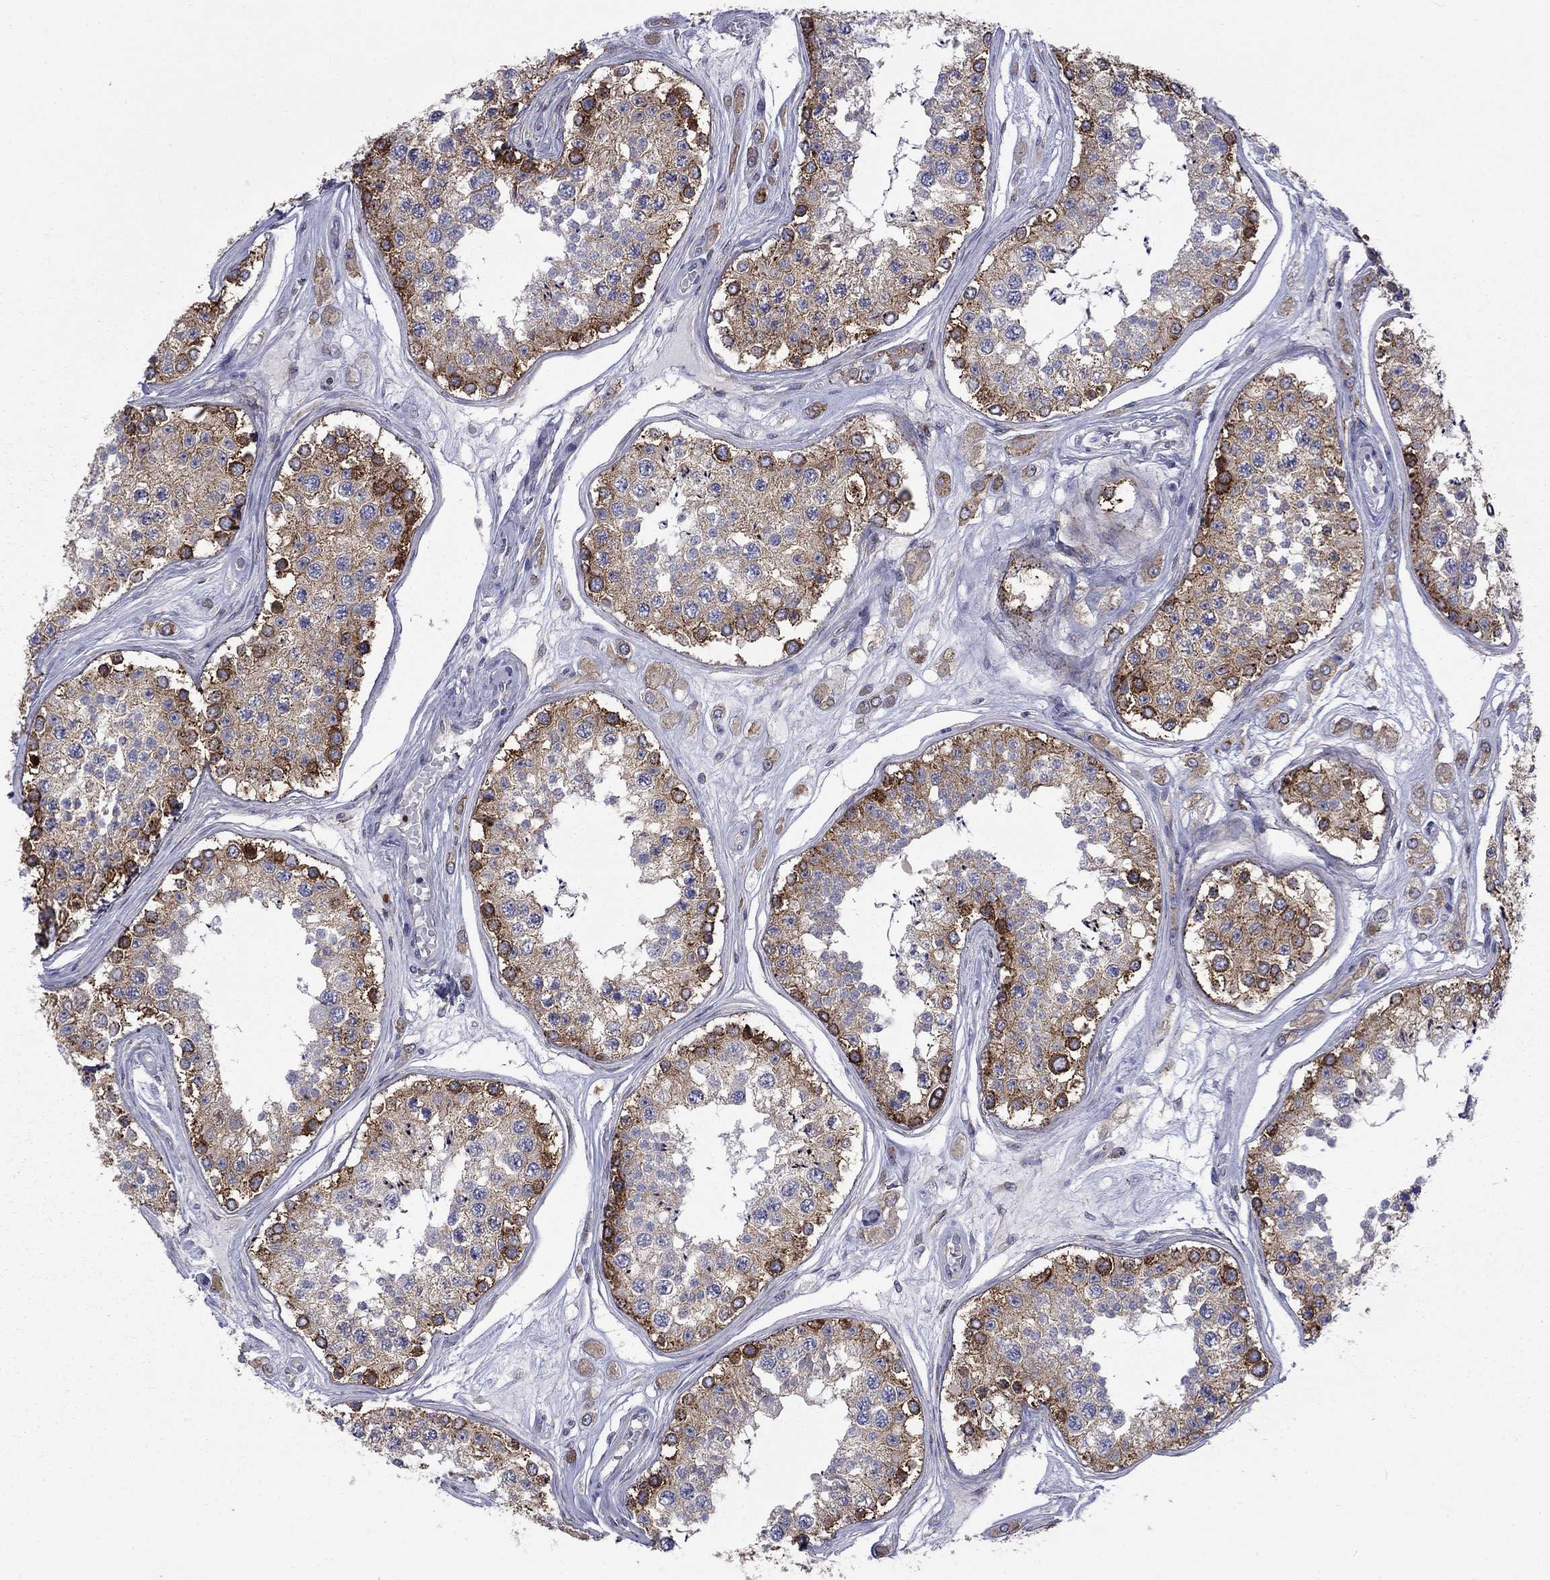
{"staining": {"intensity": "strong", "quantity": "25%-75%", "location": "cytoplasmic/membranous"}, "tissue": "testis", "cell_type": "Cells in seminiferous ducts", "image_type": "normal", "snomed": [{"axis": "morphology", "description": "Normal tissue, NOS"}, {"axis": "topography", "description": "Testis"}], "caption": "Cells in seminiferous ducts demonstrate high levels of strong cytoplasmic/membranous expression in about 25%-75% of cells in unremarkable human testis. (IHC, brightfield microscopy, high magnification).", "gene": "PABPC4", "patient": {"sex": "male", "age": 25}}